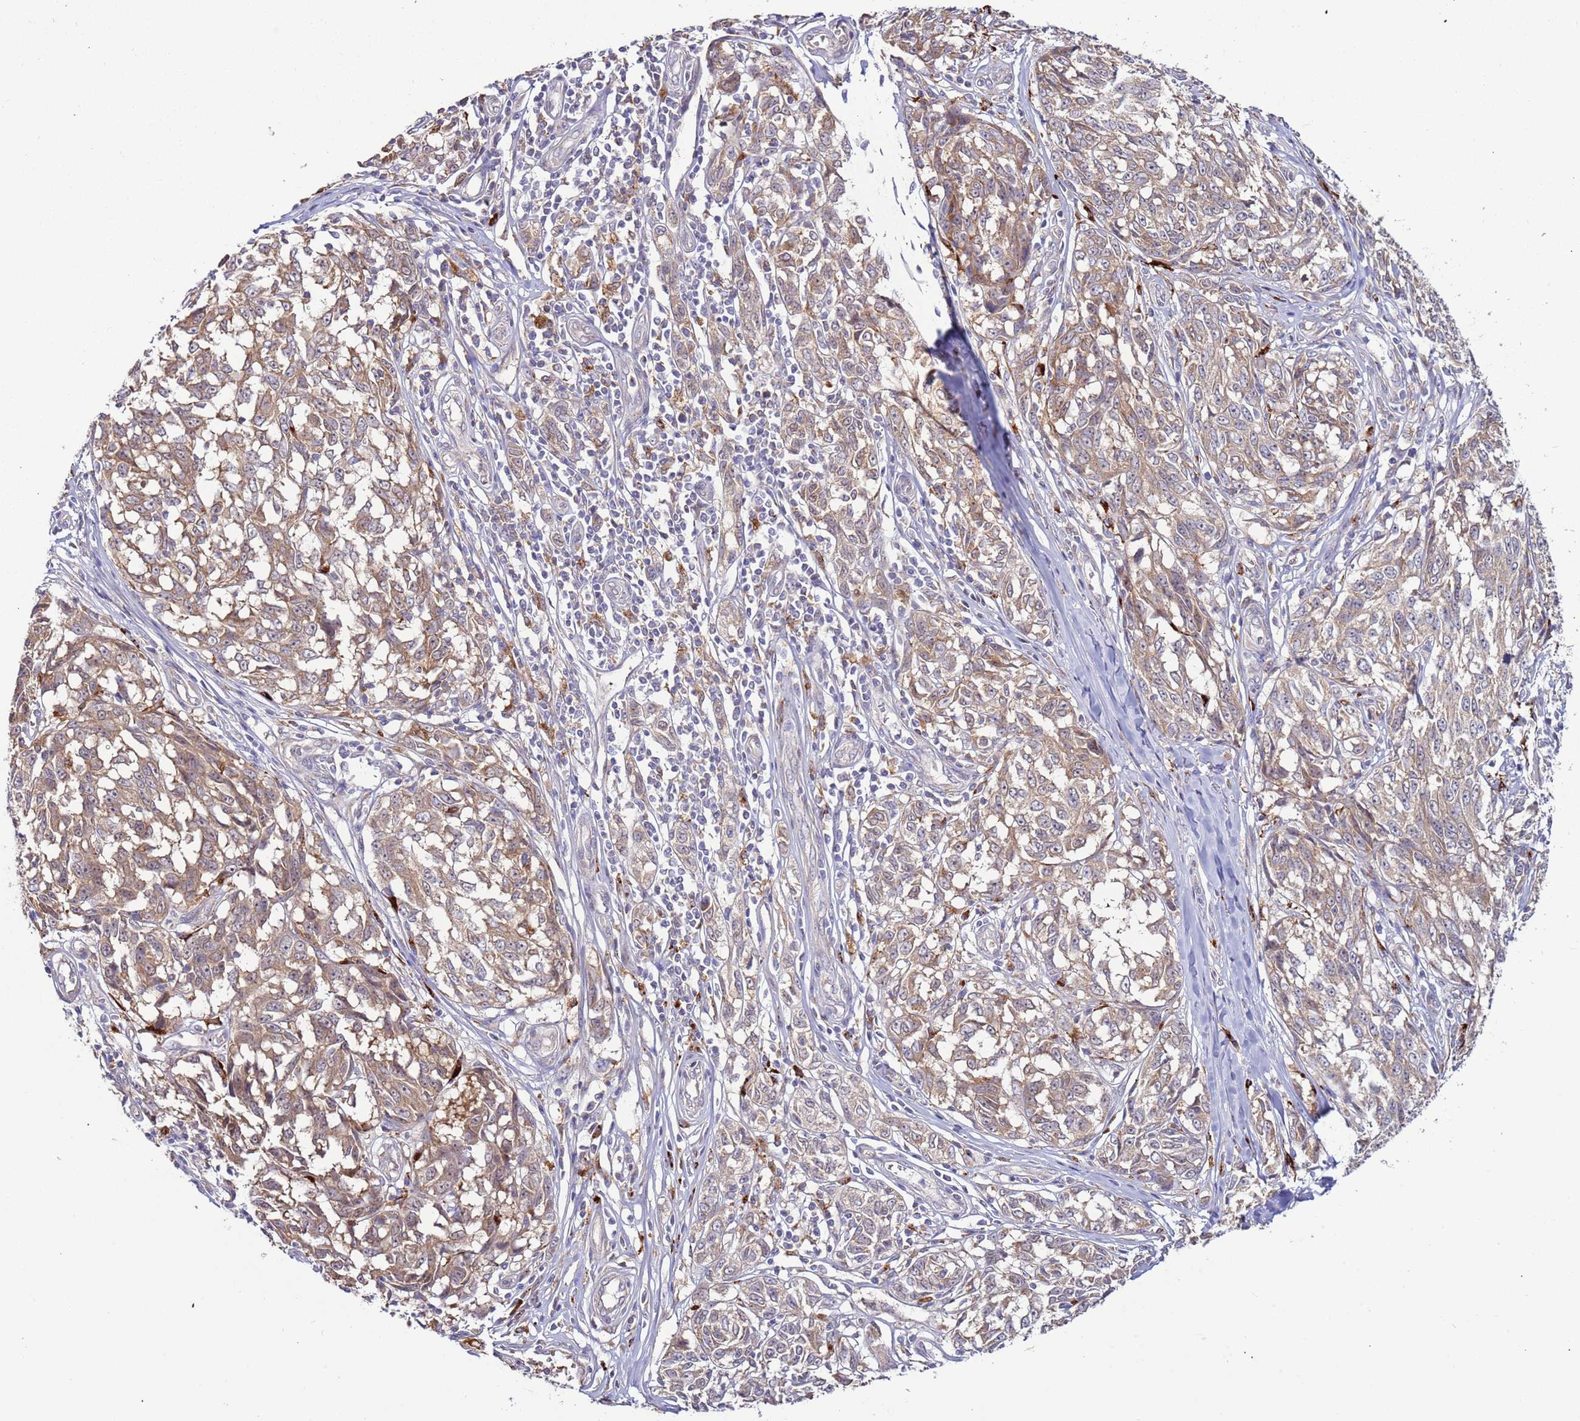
{"staining": {"intensity": "weak", "quantity": ">75%", "location": "cytoplasmic/membranous"}, "tissue": "melanoma", "cell_type": "Tumor cells", "image_type": "cancer", "snomed": [{"axis": "morphology", "description": "Malignant melanoma, NOS"}, {"axis": "topography", "description": "Skin"}], "caption": "This is an image of immunohistochemistry (IHC) staining of malignant melanoma, which shows weak expression in the cytoplasmic/membranous of tumor cells.", "gene": "VPS36", "patient": {"sex": "female", "age": 64}}